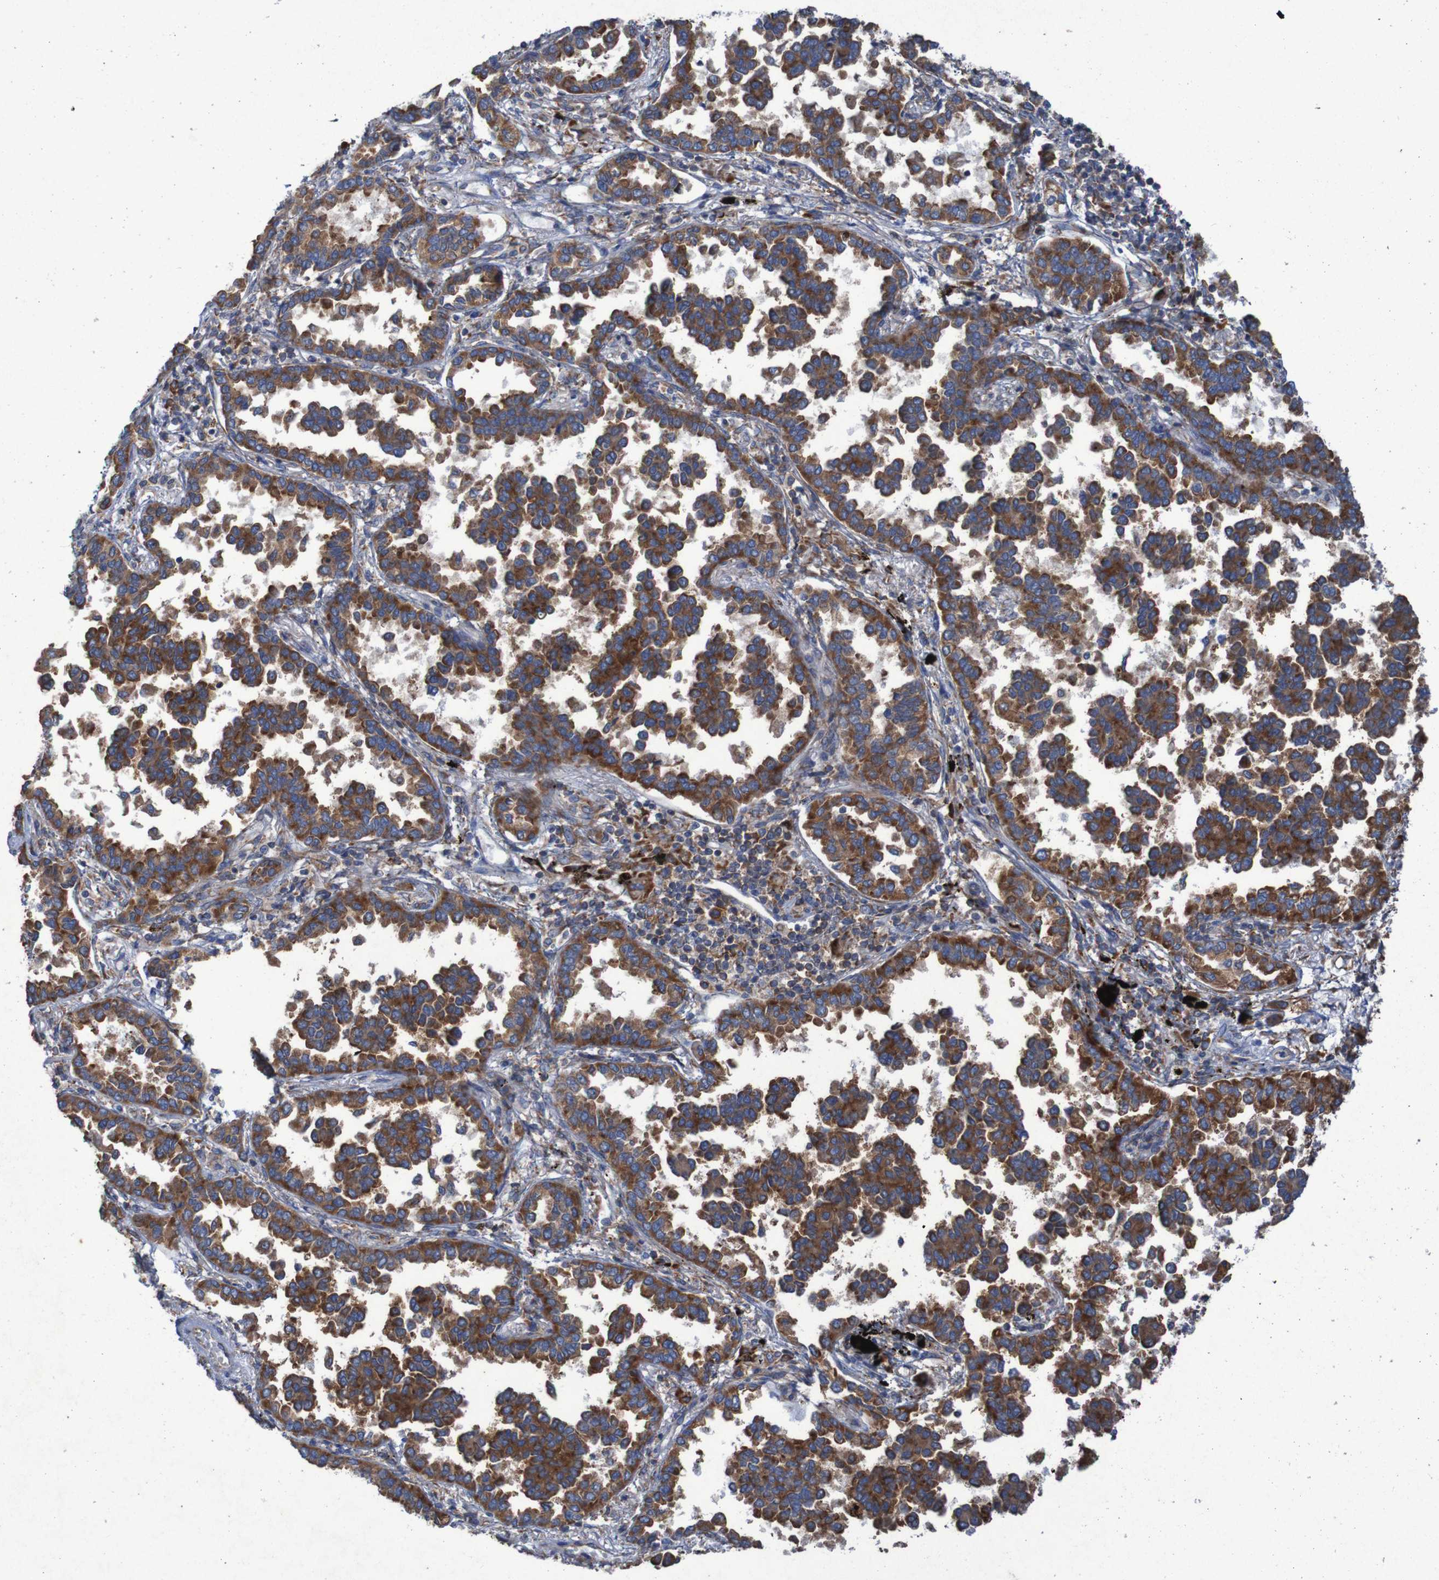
{"staining": {"intensity": "strong", "quantity": ">75%", "location": "cytoplasmic/membranous"}, "tissue": "lung cancer", "cell_type": "Tumor cells", "image_type": "cancer", "snomed": [{"axis": "morphology", "description": "Normal tissue, NOS"}, {"axis": "morphology", "description": "Adenocarcinoma, NOS"}, {"axis": "topography", "description": "Lung"}], "caption": "Protein expression analysis of human lung adenocarcinoma reveals strong cytoplasmic/membranous staining in approximately >75% of tumor cells. Using DAB (brown) and hematoxylin (blue) stains, captured at high magnification using brightfield microscopy.", "gene": "RPL10", "patient": {"sex": "male", "age": 59}}